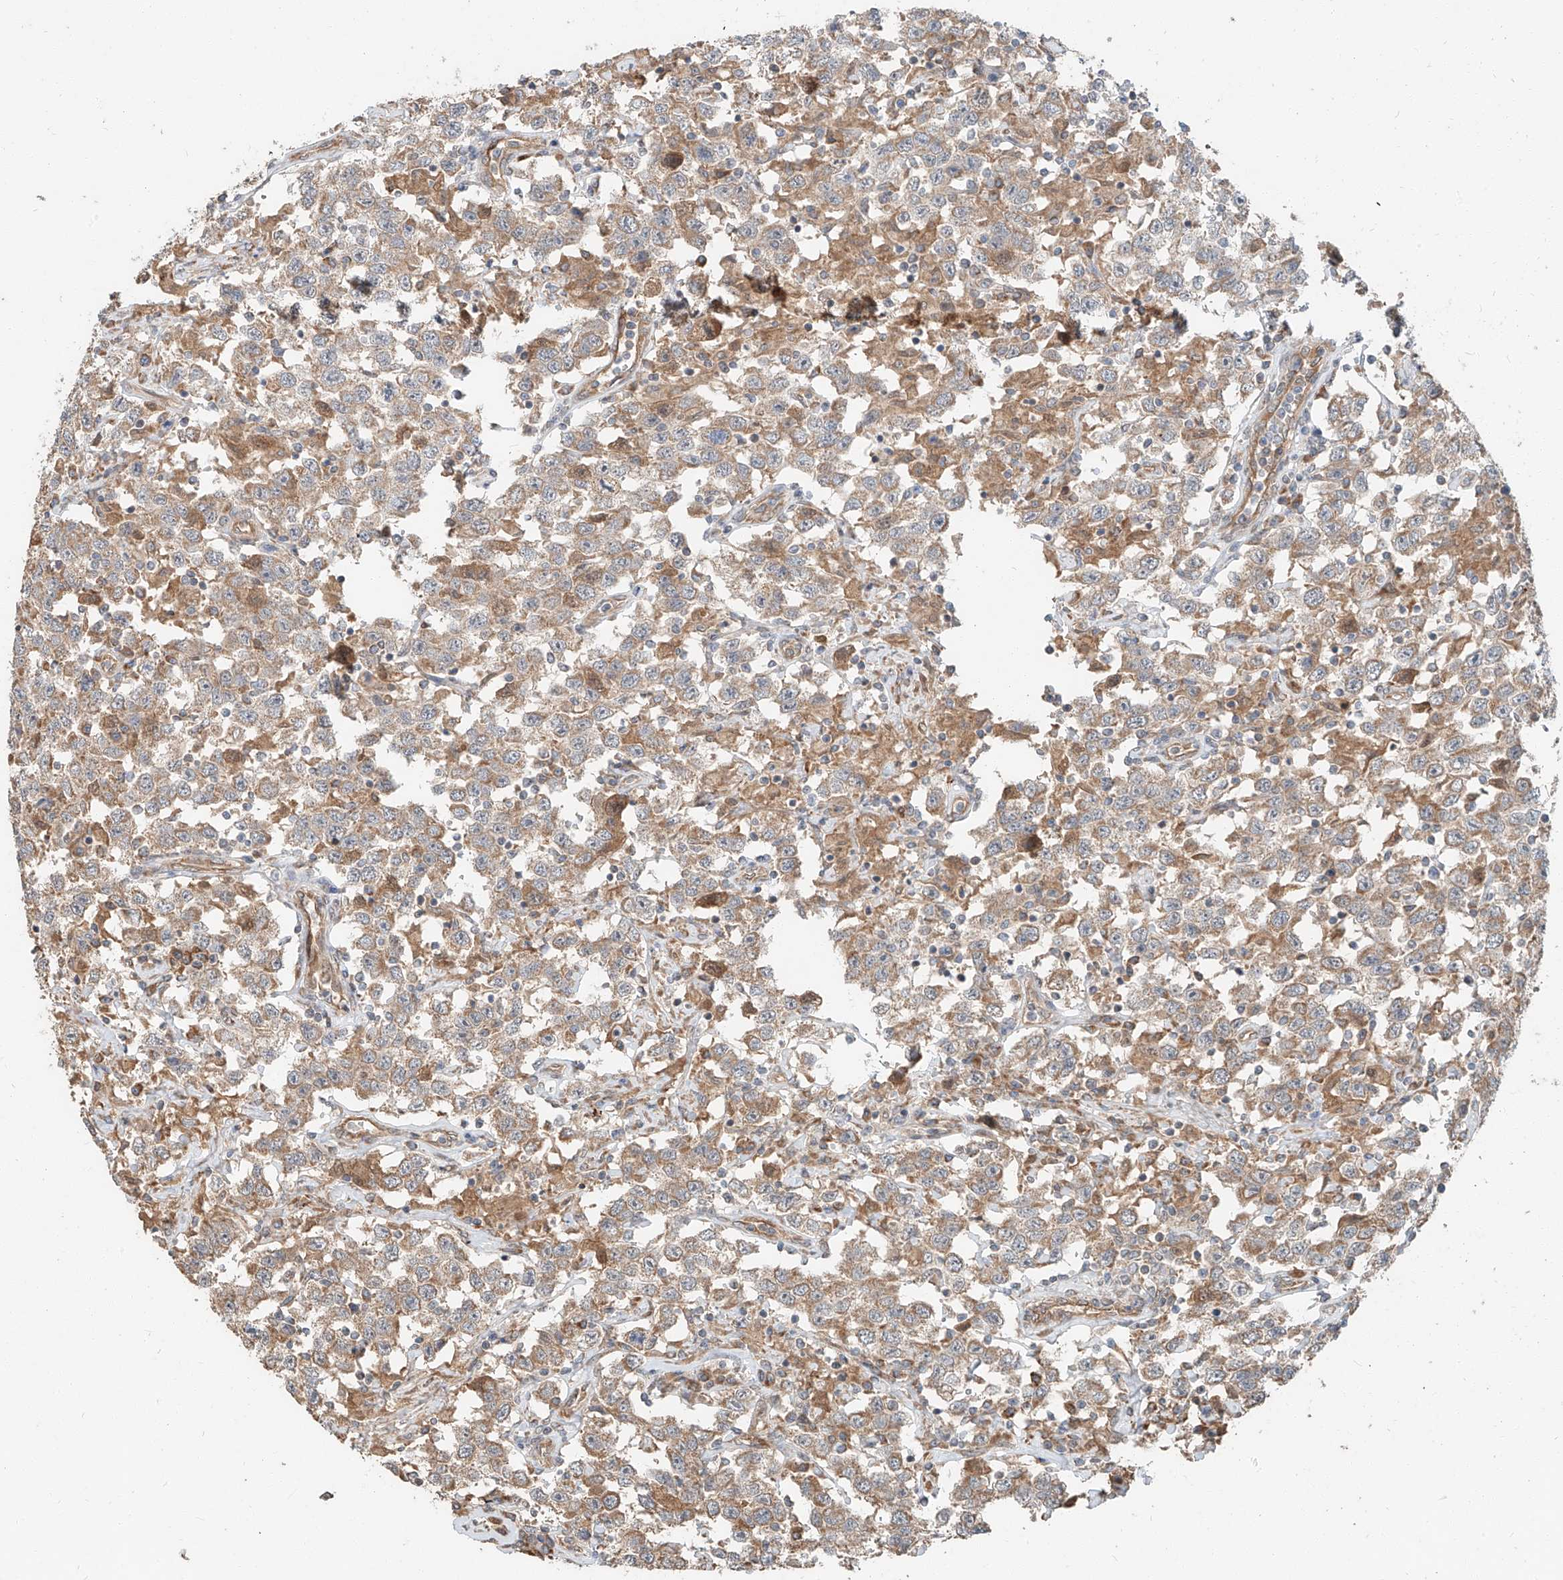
{"staining": {"intensity": "moderate", "quantity": ">75%", "location": "cytoplasmic/membranous"}, "tissue": "testis cancer", "cell_type": "Tumor cells", "image_type": "cancer", "snomed": [{"axis": "morphology", "description": "Seminoma, NOS"}, {"axis": "topography", "description": "Testis"}], "caption": "A histopathology image showing moderate cytoplasmic/membranous staining in approximately >75% of tumor cells in testis cancer (seminoma), as visualized by brown immunohistochemical staining.", "gene": "STX19", "patient": {"sex": "male", "age": 41}}